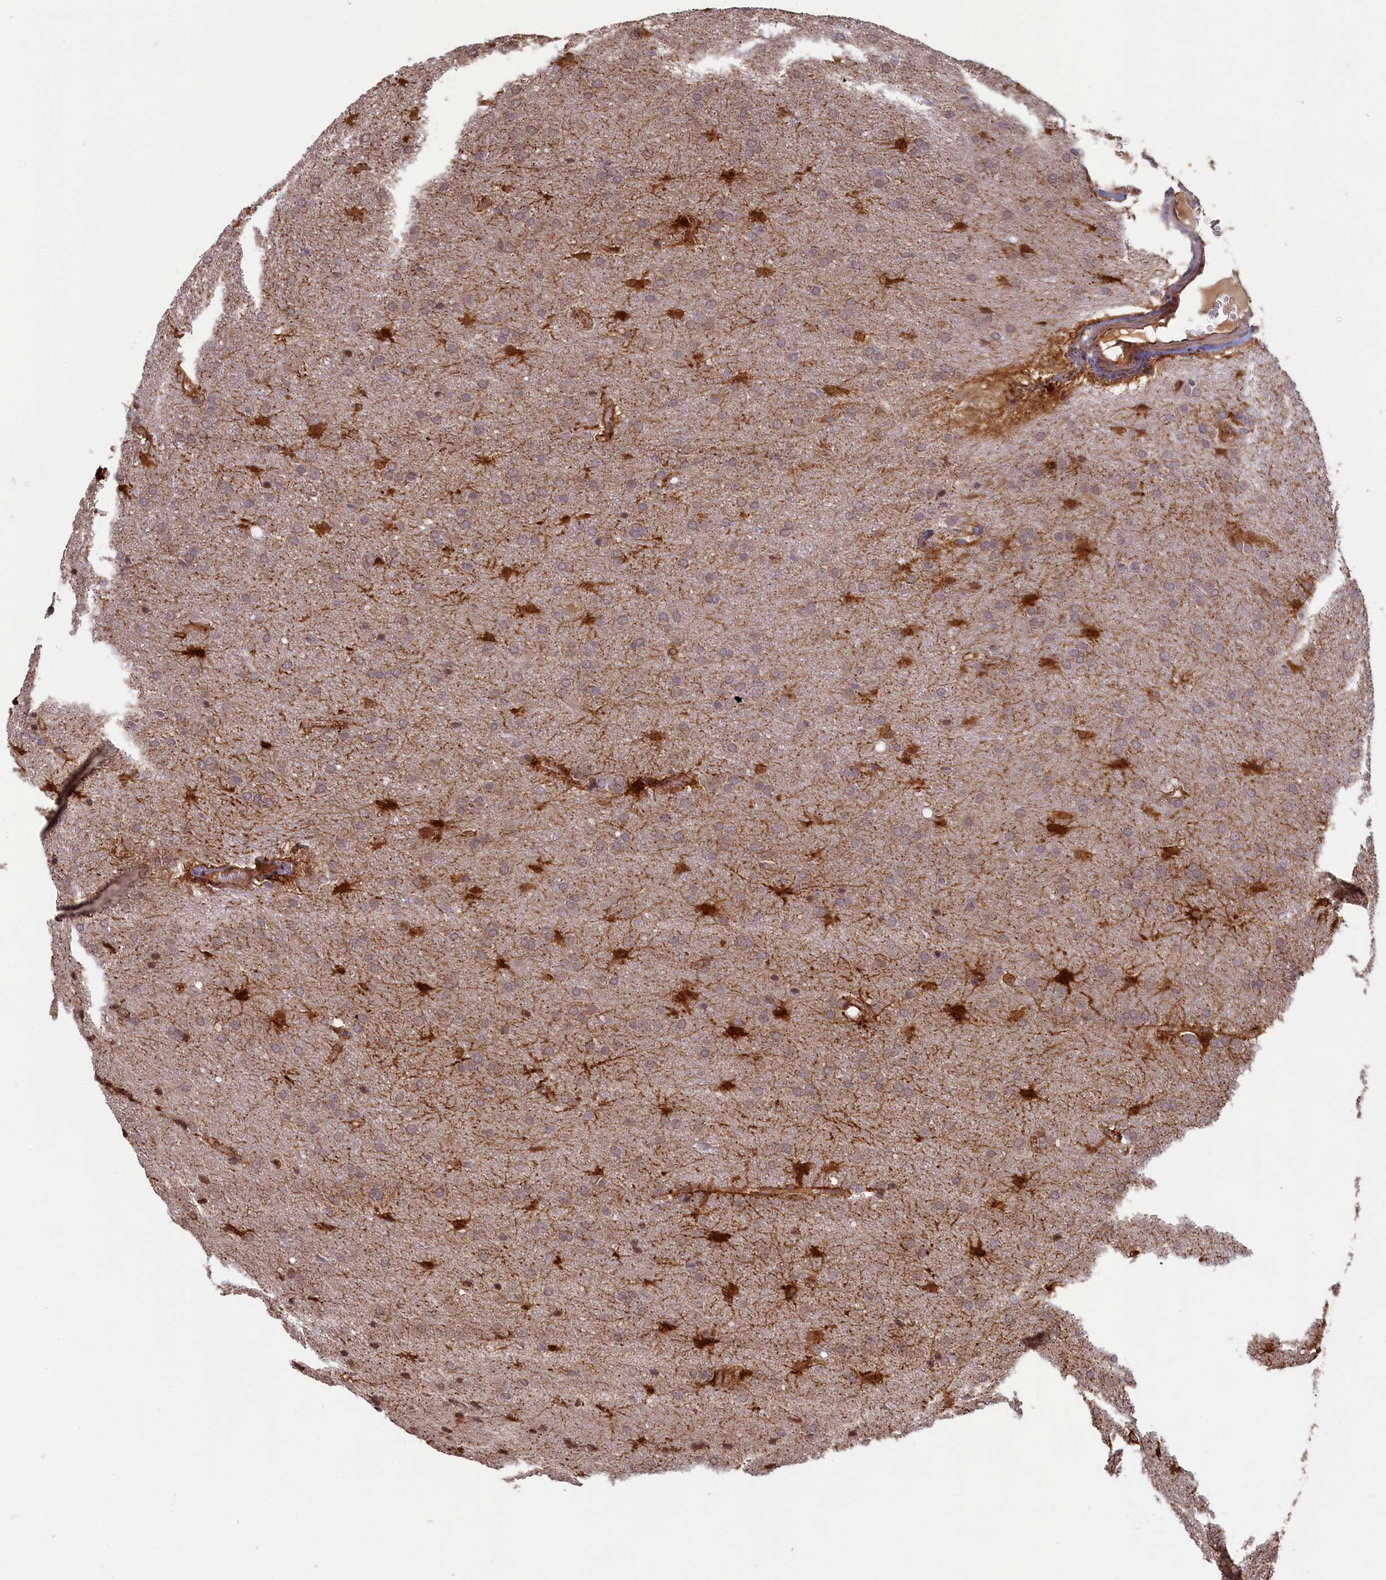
{"staining": {"intensity": "weak", "quantity": "25%-75%", "location": "cytoplasmic/membranous"}, "tissue": "glioma", "cell_type": "Tumor cells", "image_type": "cancer", "snomed": [{"axis": "morphology", "description": "Glioma, malignant, Low grade"}, {"axis": "topography", "description": "Brain"}], "caption": "Approximately 25%-75% of tumor cells in human glioma display weak cytoplasmic/membranous protein expression as visualized by brown immunohistochemical staining.", "gene": "ACSBG1", "patient": {"sex": "female", "age": 32}}